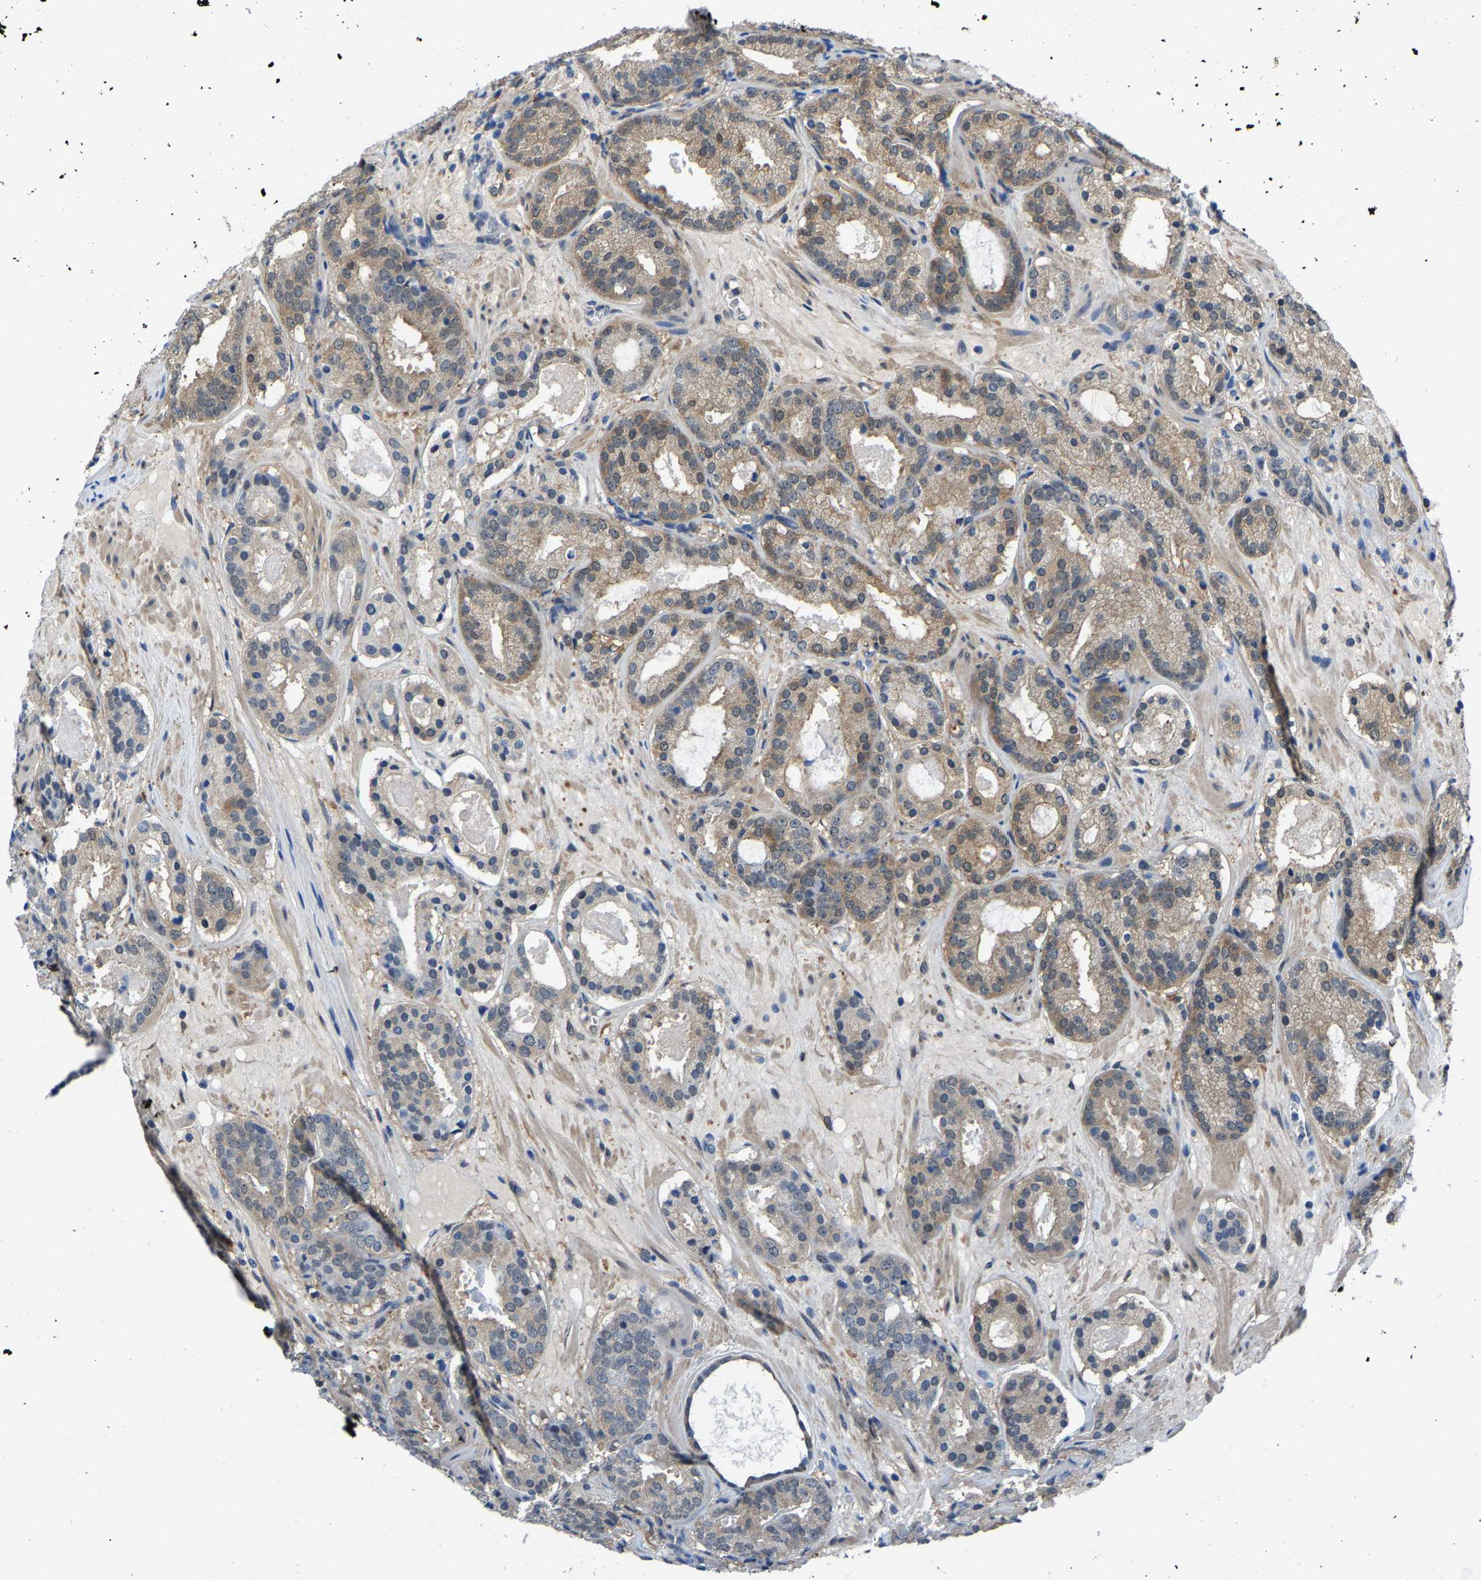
{"staining": {"intensity": "moderate", "quantity": "25%-75%", "location": "cytoplasmic/membranous"}, "tissue": "prostate cancer", "cell_type": "Tumor cells", "image_type": "cancer", "snomed": [{"axis": "morphology", "description": "Adenocarcinoma, Low grade"}, {"axis": "topography", "description": "Prostate"}], "caption": "There is medium levels of moderate cytoplasmic/membranous expression in tumor cells of prostate cancer (adenocarcinoma (low-grade)), as demonstrated by immunohistochemical staining (brown color).", "gene": "SSH3", "patient": {"sex": "male", "age": 69}}